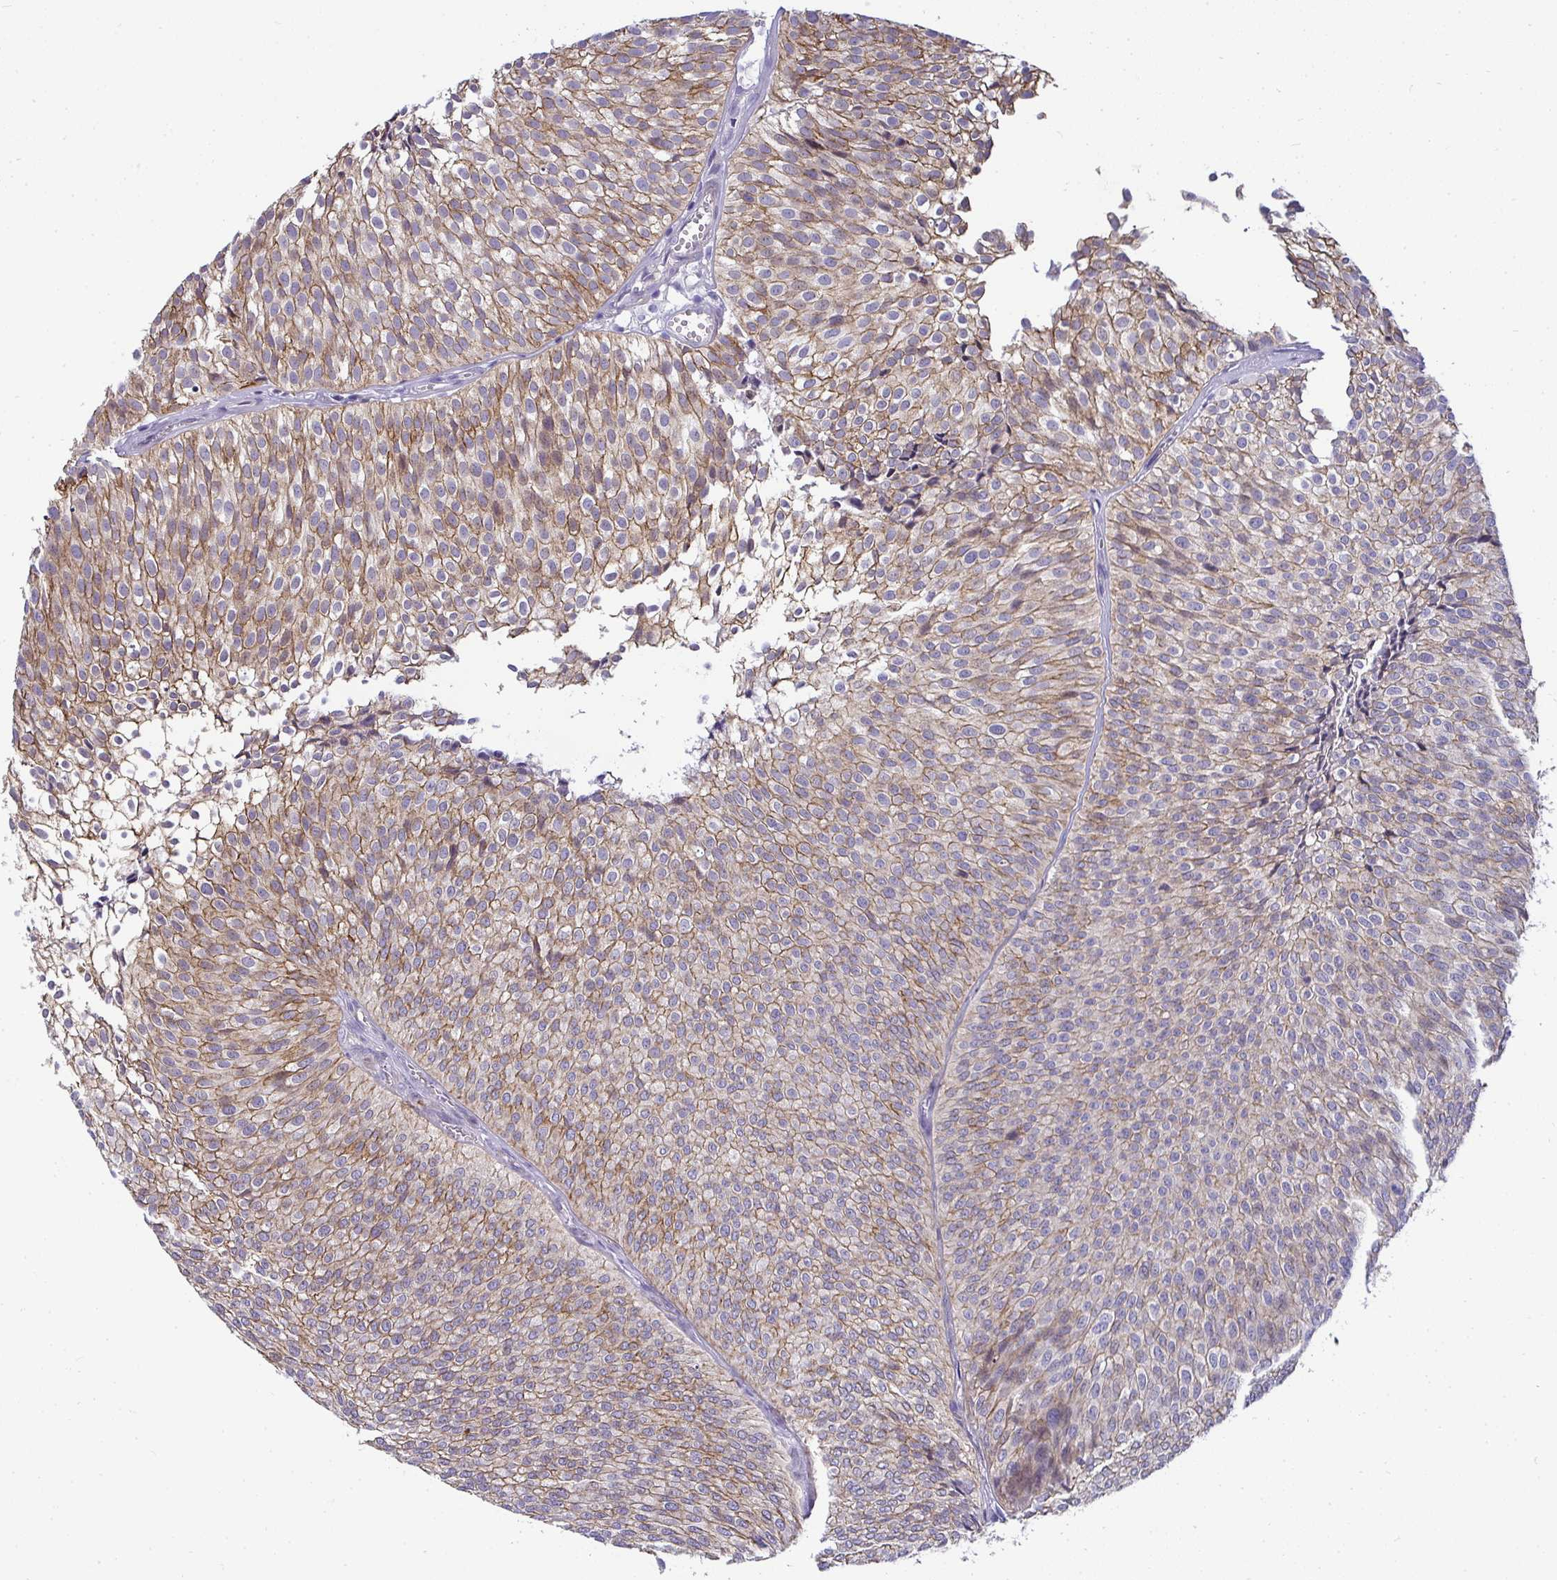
{"staining": {"intensity": "moderate", "quantity": "25%-75%", "location": "cytoplasmic/membranous"}, "tissue": "urothelial cancer", "cell_type": "Tumor cells", "image_type": "cancer", "snomed": [{"axis": "morphology", "description": "Urothelial carcinoma, Low grade"}, {"axis": "topography", "description": "Urinary bladder"}], "caption": "Protein staining displays moderate cytoplasmic/membranous positivity in about 25%-75% of tumor cells in low-grade urothelial carcinoma.", "gene": "AK5", "patient": {"sex": "male", "age": 91}}